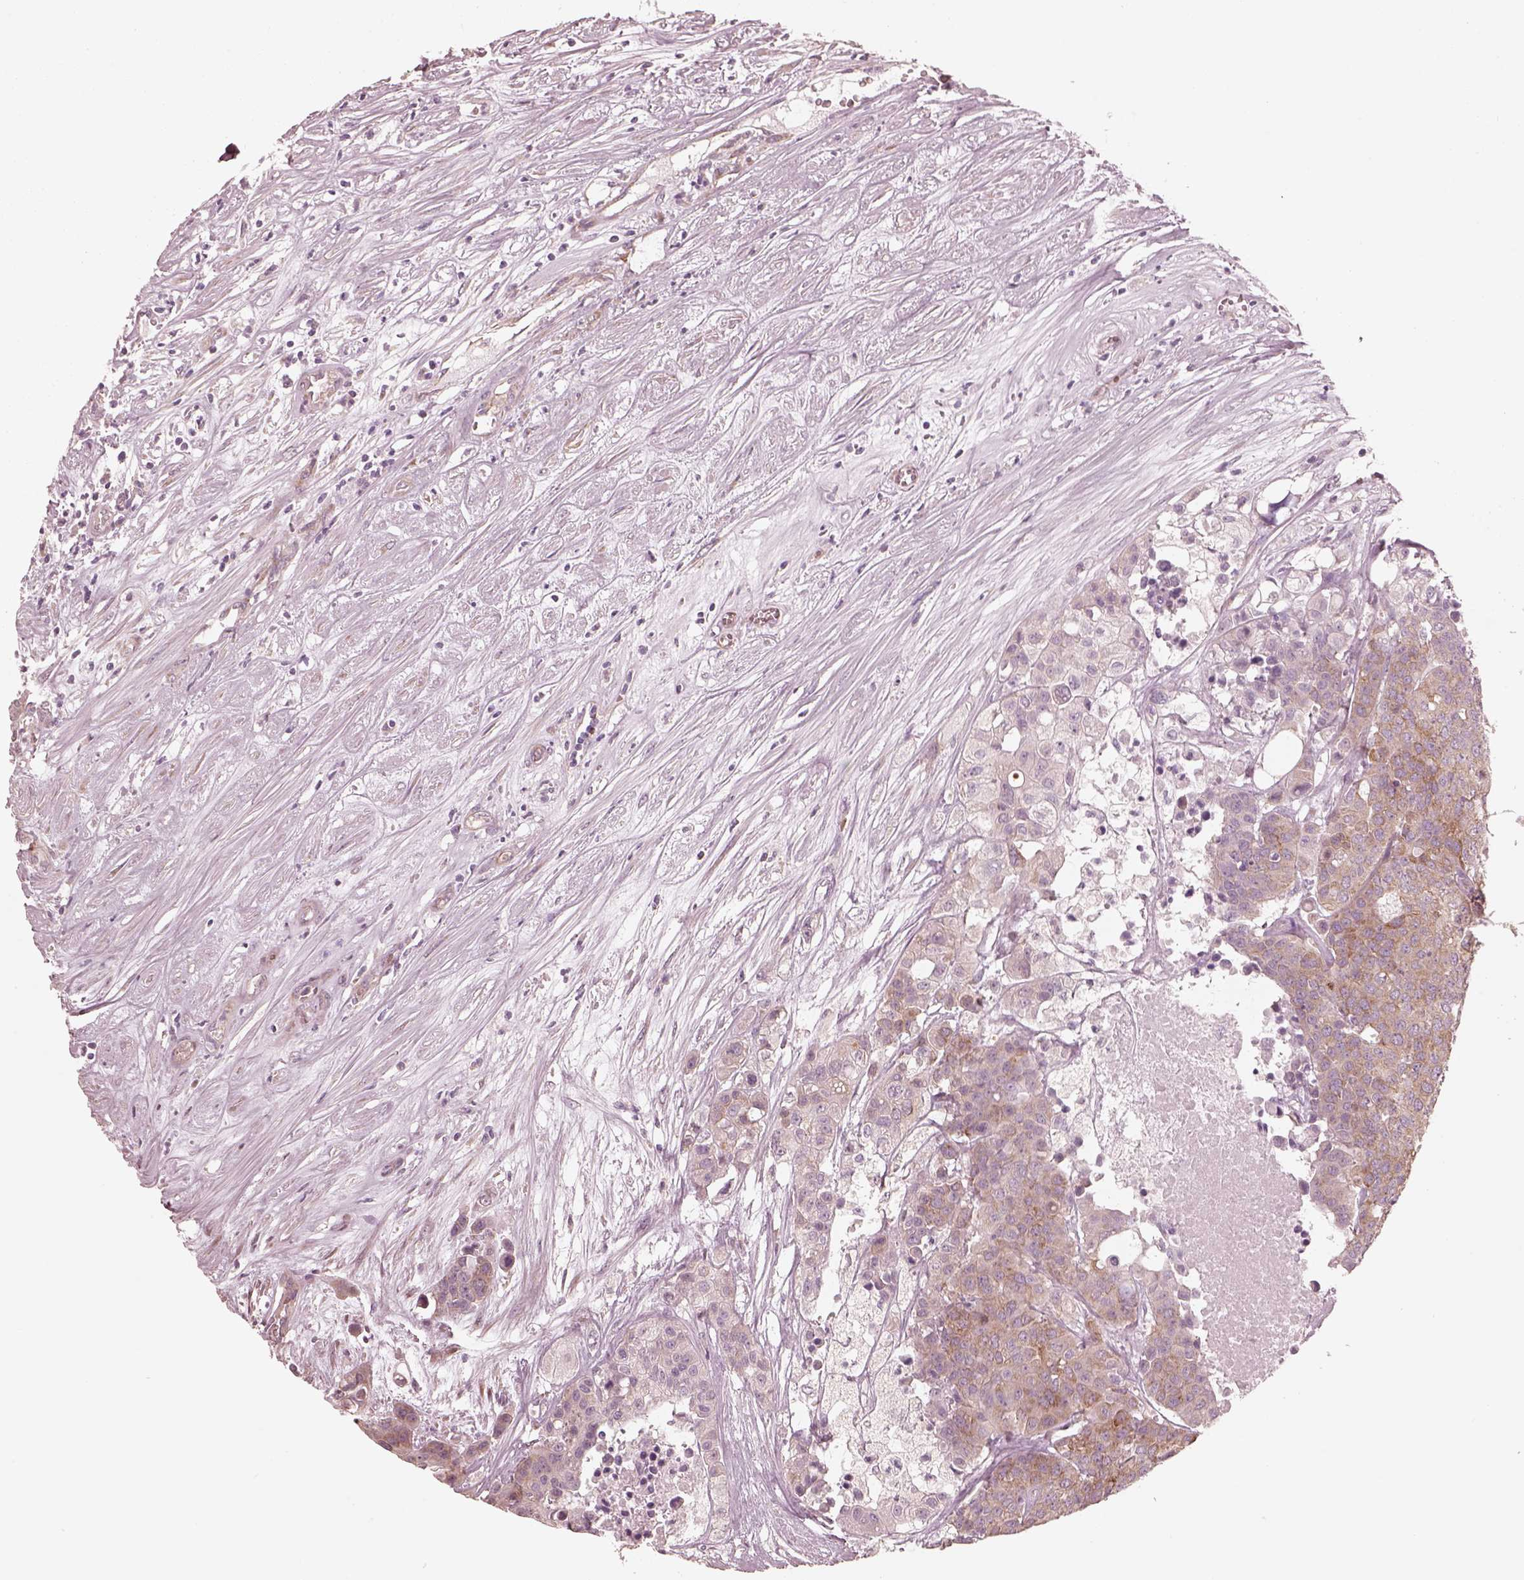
{"staining": {"intensity": "weak", "quantity": "<25%", "location": "cytoplasmic/membranous"}, "tissue": "carcinoid", "cell_type": "Tumor cells", "image_type": "cancer", "snomed": [{"axis": "morphology", "description": "Carcinoid, malignant, NOS"}, {"axis": "topography", "description": "Colon"}], "caption": "This histopathology image is of carcinoid stained with IHC to label a protein in brown with the nuclei are counter-stained blue. There is no positivity in tumor cells.", "gene": "RAB3C", "patient": {"sex": "male", "age": 81}}